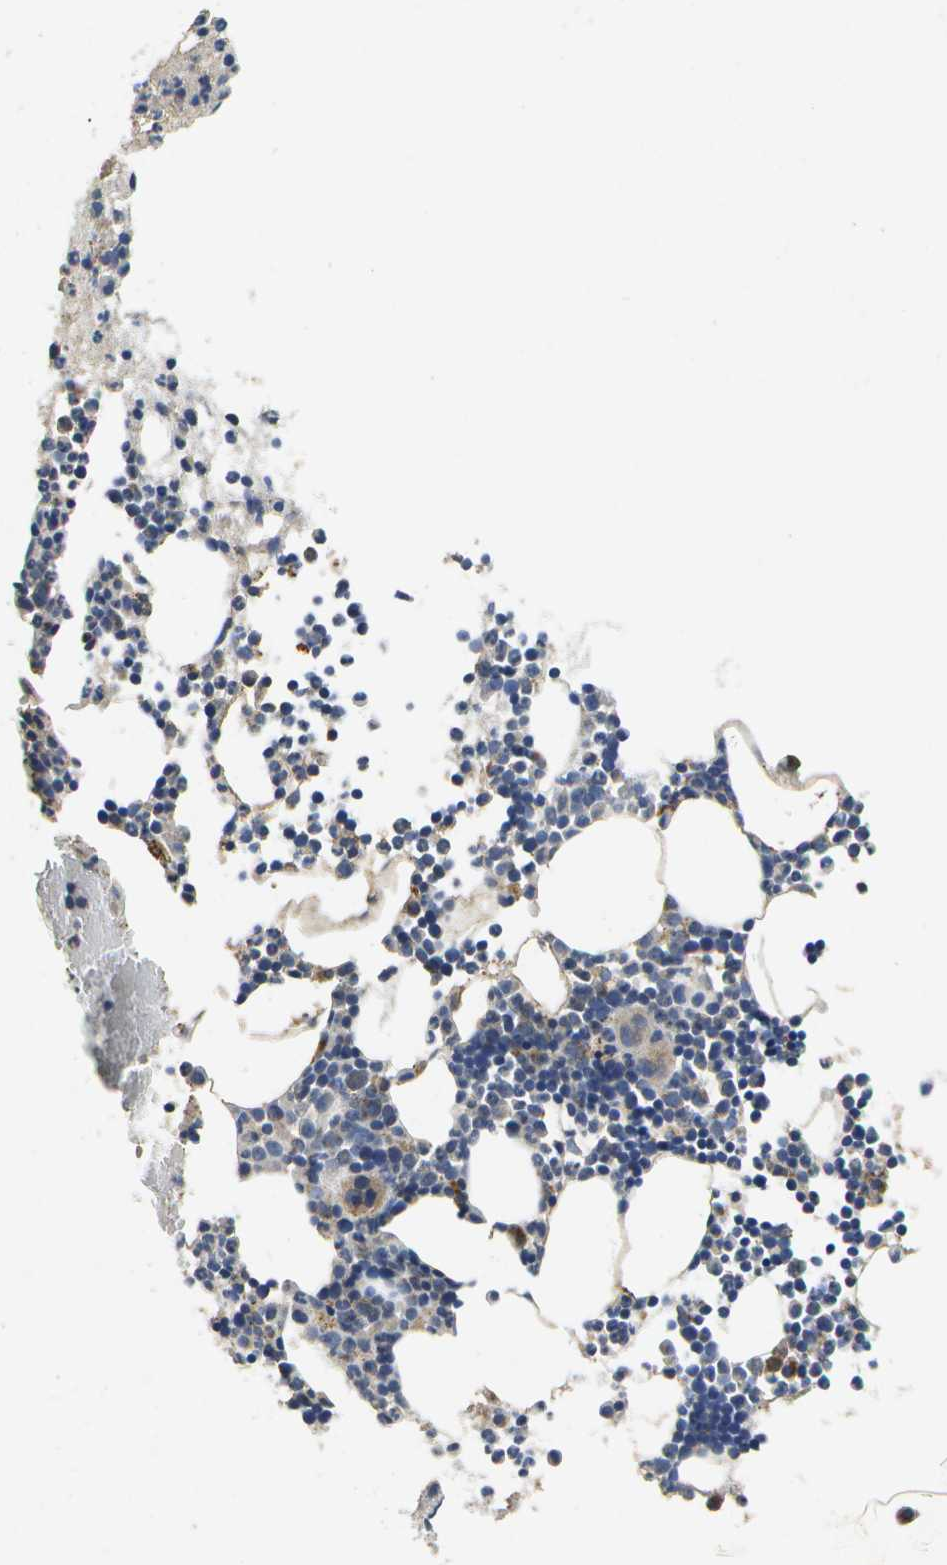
{"staining": {"intensity": "weak", "quantity": "<25%", "location": "cytoplasmic/membranous"}, "tissue": "bone marrow", "cell_type": "Hematopoietic cells", "image_type": "normal", "snomed": [{"axis": "morphology", "description": "Normal tissue, NOS"}, {"axis": "morphology", "description": "Inflammation, NOS"}, {"axis": "topography", "description": "Bone marrow"}], "caption": "DAB immunohistochemical staining of normal human bone marrow displays no significant staining in hematopoietic cells. Brightfield microscopy of IHC stained with DAB (brown) and hematoxylin (blue), captured at high magnification.", "gene": "KDELR1", "patient": {"sex": "female", "age": 79}}